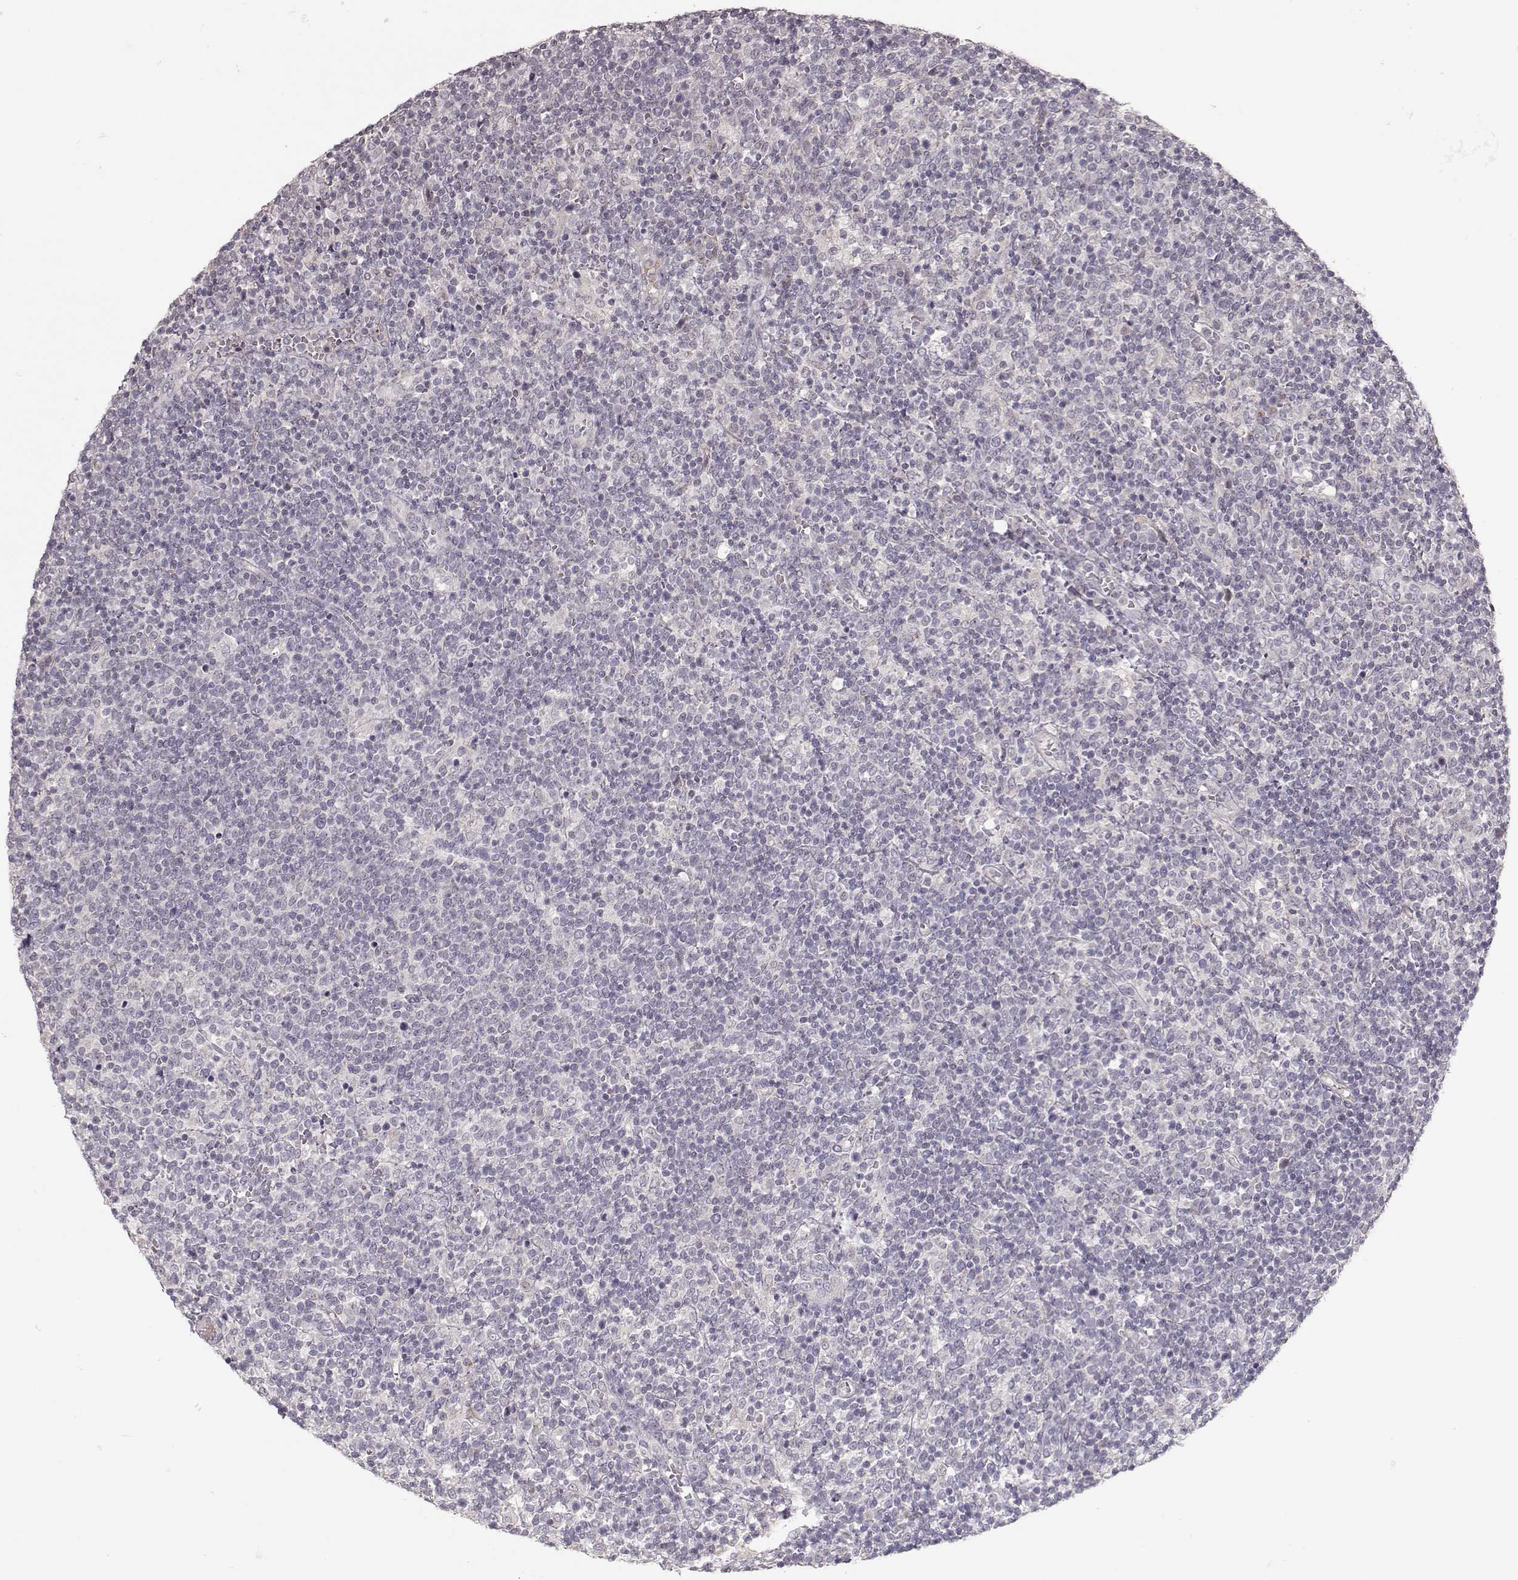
{"staining": {"intensity": "negative", "quantity": "none", "location": "none"}, "tissue": "lymphoma", "cell_type": "Tumor cells", "image_type": "cancer", "snomed": [{"axis": "morphology", "description": "Malignant lymphoma, non-Hodgkin's type, High grade"}, {"axis": "topography", "description": "Lymph node"}], "caption": "A high-resolution histopathology image shows IHC staining of high-grade malignant lymphoma, non-Hodgkin's type, which reveals no significant staining in tumor cells. (Stains: DAB immunohistochemistry with hematoxylin counter stain, Microscopy: brightfield microscopy at high magnification).", "gene": "PNMT", "patient": {"sex": "male", "age": 61}}